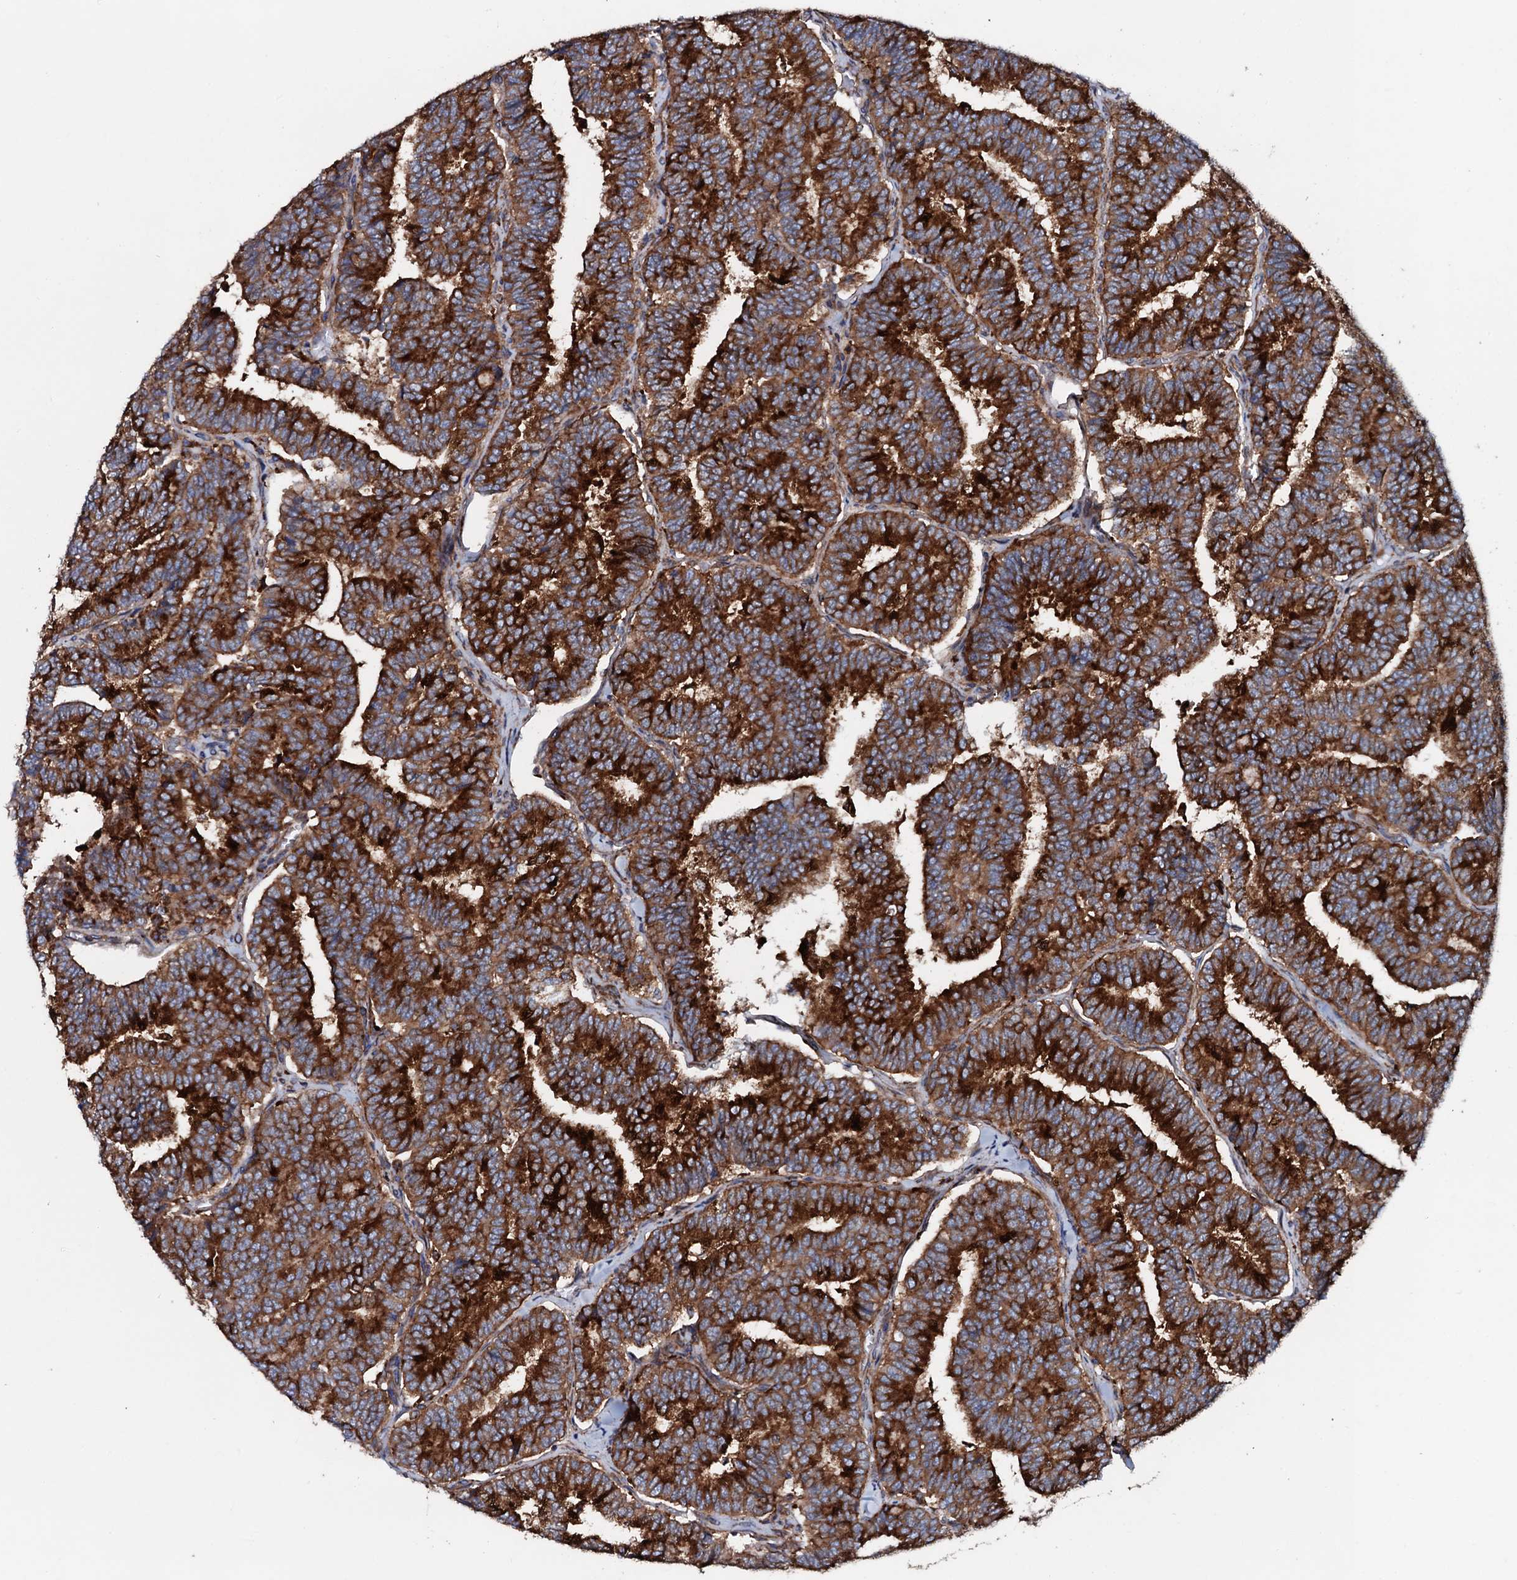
{"staining": {"intensity": "strong", "quantity": ">75%", "location": "cytoplasmic/membranous"}, "tissue": "thyroid cancer", "cell_type": "Tumor cells", "image_type": "cancer", "snomed": [{"axis": "morphology", "description": "Papillary adenocarcinoma, NOS"}, {"axis": "topography", "description": "Thyroid gland"}], "caption": "Papillary adenocarcinoma (thyroid) stained with immunohistochemistry (IHC) reveals strong cytoplasmic/membranous expression in approximately >75% of tumor cells.", "gene": "P2RX4", "patient": {"sex": "female", "age": 35}}